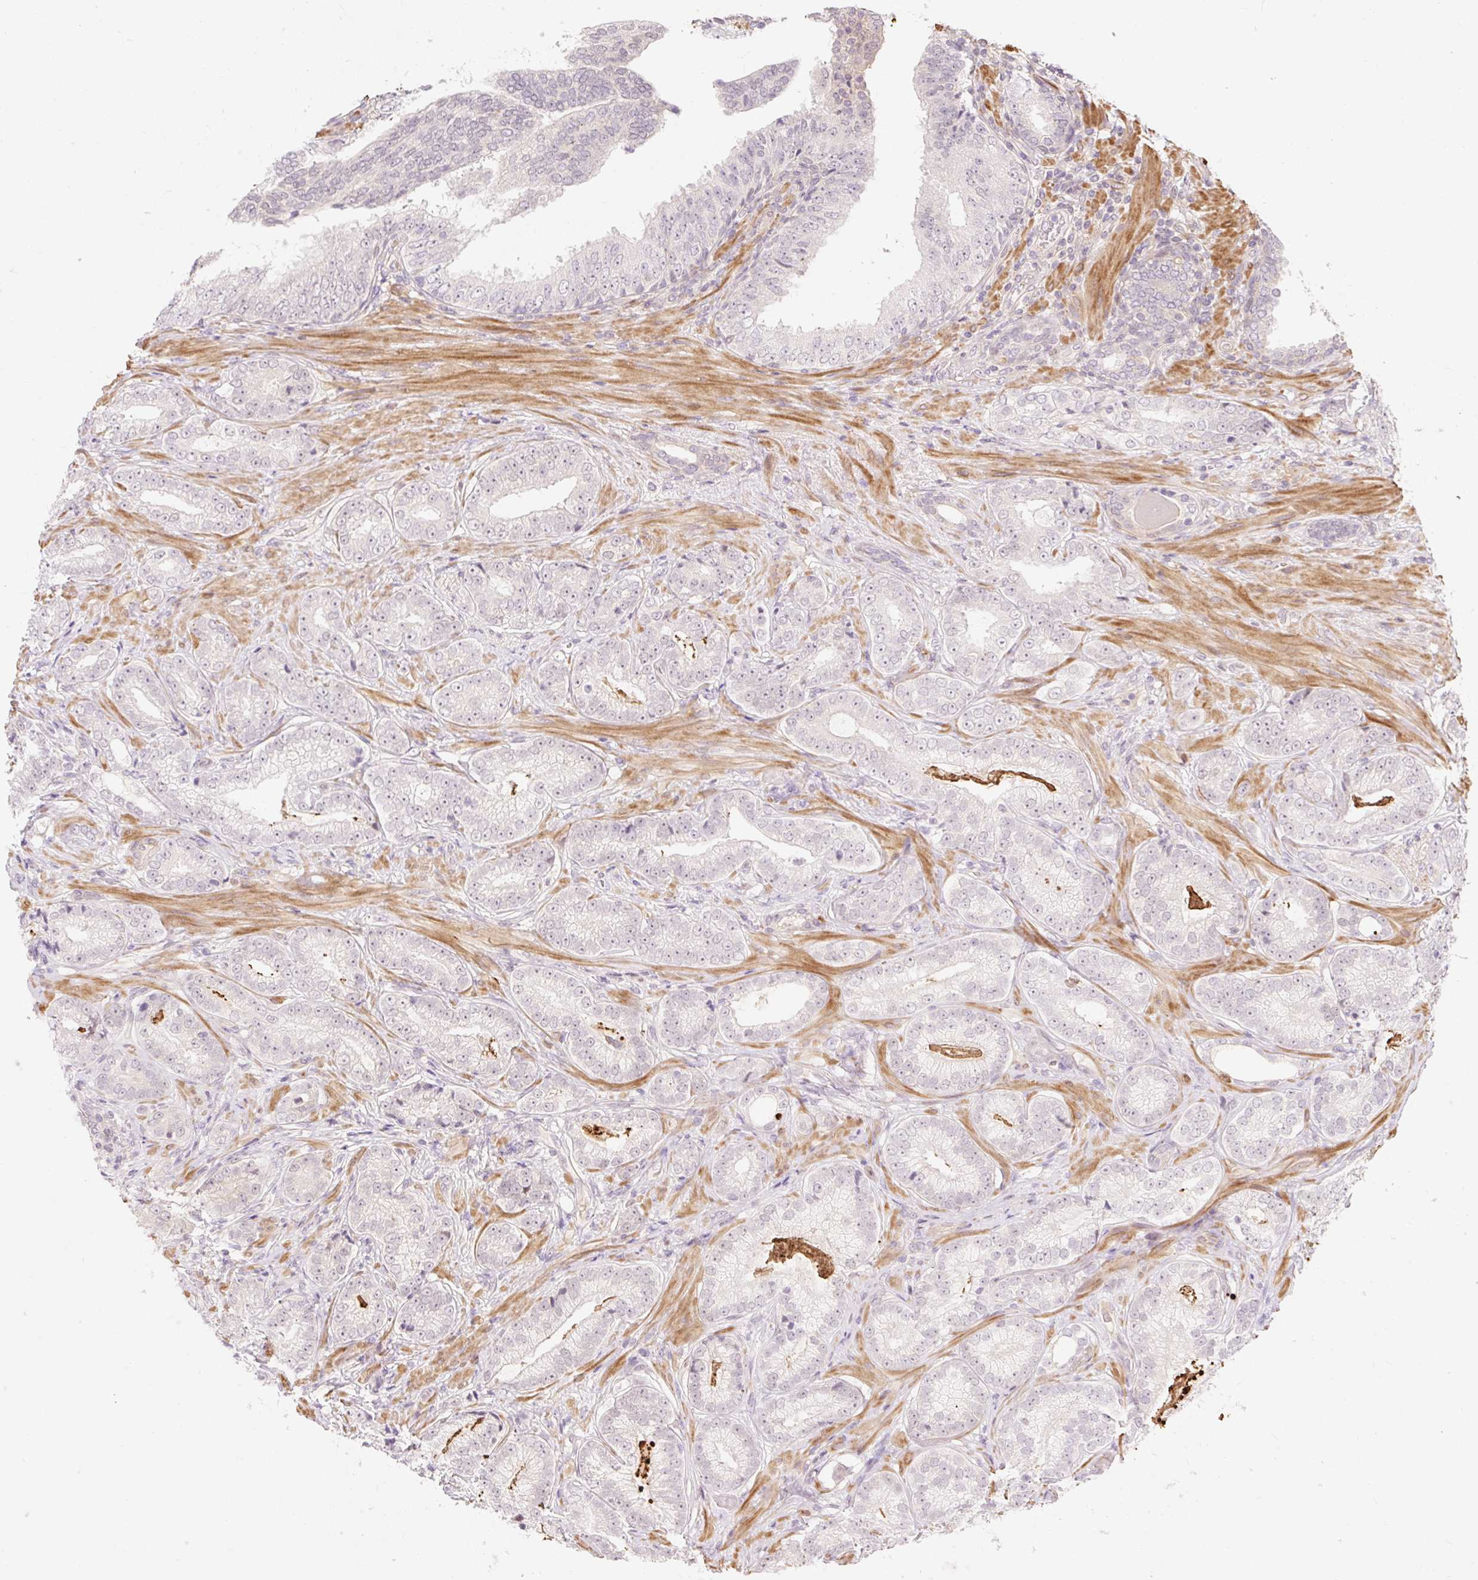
{"staining": {"intensity": "negative", "quantity": "none", "location": "none"}, "tissue": "prostate cancer", "cell_type": "Tumor cells", "image_type": "cancer", "snomed": [{"axis": "morphology", "description": "Adenocarcinoma, Low grade"}, {"axis": "topography", "description": "Prostate"}], "caption": "Tumor cells show no significant positivity in prostate low-grade adenocarcinoma.", "gene": "EMC10", "patient": {"sex": "male", "age": 61}}